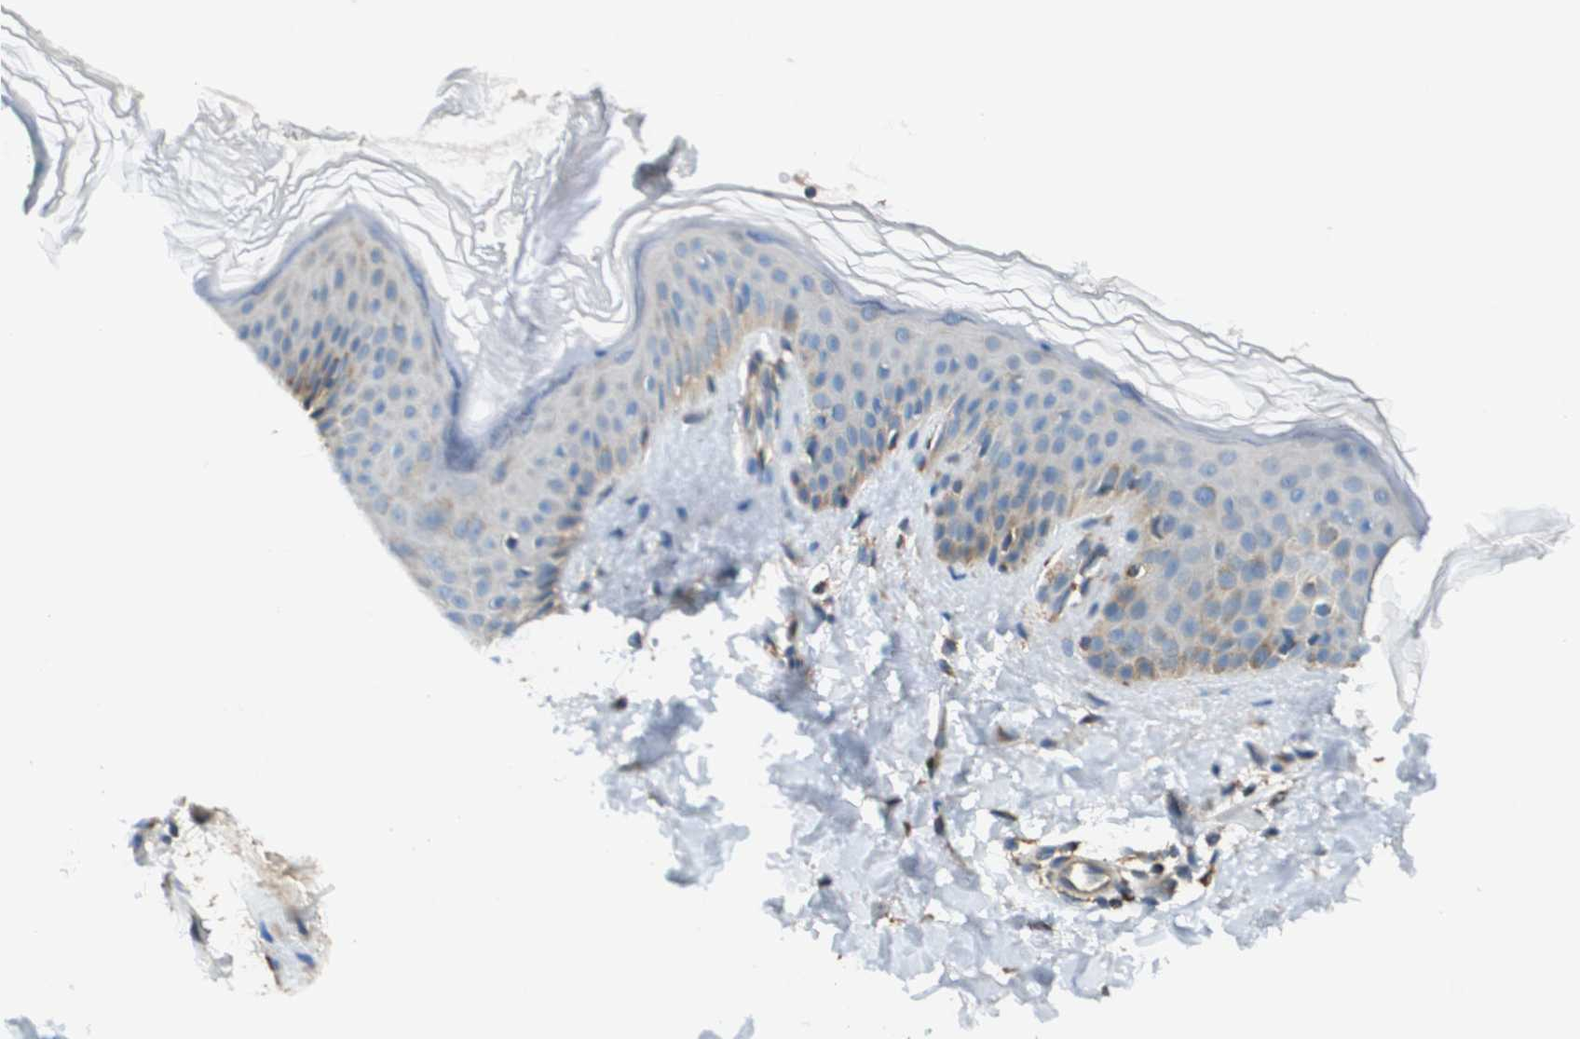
{"staining": {"intensity": "weak", "quantity": ">75%", "location": "cytoplasmic/membranous"}, "tissue": "skin", "cell_type": "Fibroblasts", "image_type": "normal", "snomed": [{"axis": "morphology", "description": "Normal tissue, NOS"}, {"axis": "topography", "description": "Skin"}], "caption": "Immunohistochemistry of normal human skin reveals low levels of weak cytoplasmic/membranous positivity in about >75% of fibroblasts. The staining was performed using DAB, with brown indicating positive protein expression. Nuclei are stained blue with hematoxylin.", "gene": "NRK", "patient": {"sex": "male", "age": 40}}